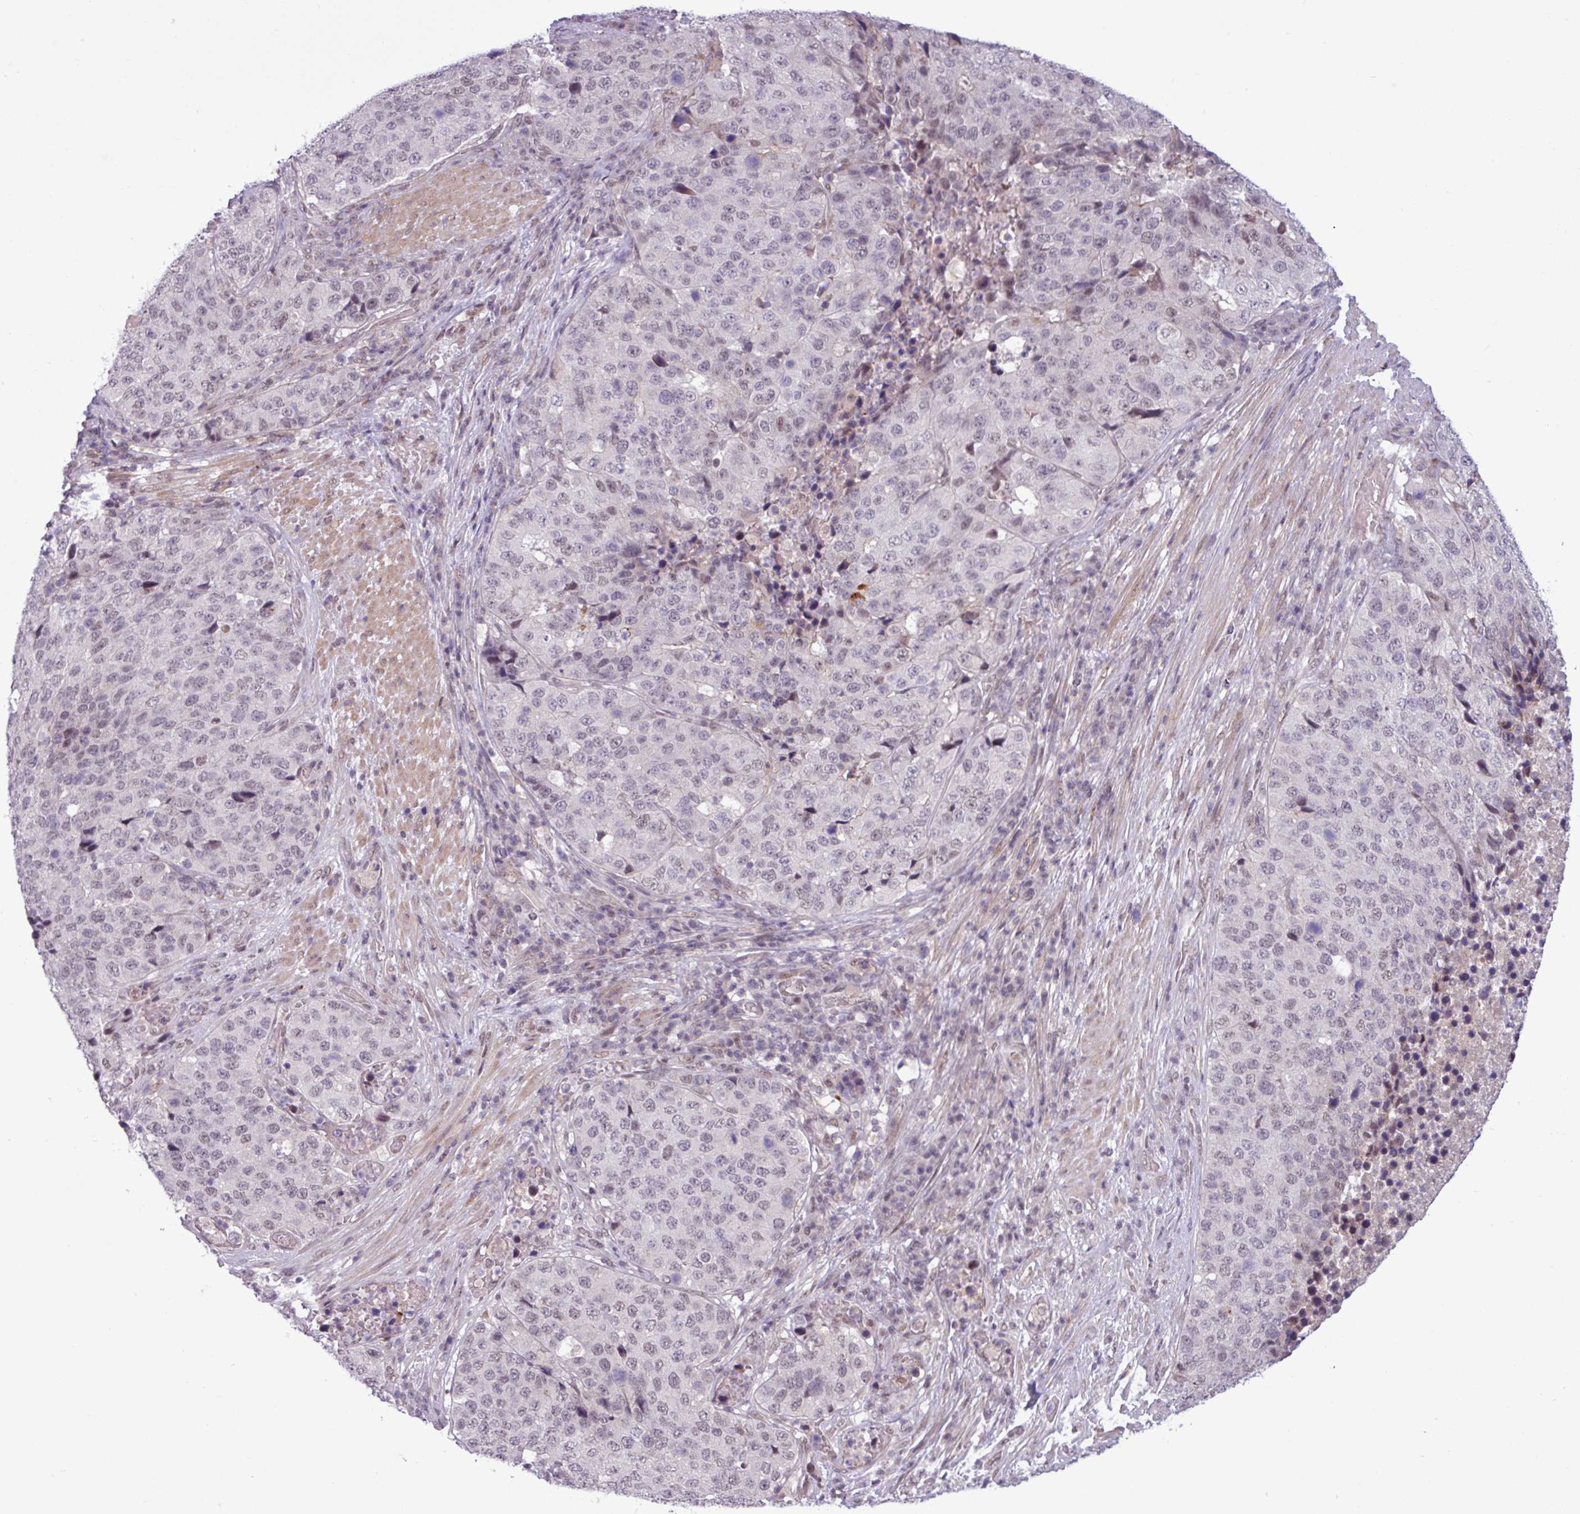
{"staining": {"intensity": "weak", "quantity": "<25%", "location": "nuclear"}, "tissue": "stomach cancer", "cell_type": "Tumor cells", "image_type": "cancer", "snomed": [{"axis": "morphology", "description": "Adenocarcinoma, NOS"}, {"axis": "topography", "description": "Stomach"}], "caption": "An immunohistochemistry image of stomach cancer is shown. There is no staining in tumor cells of stomach cancer.", "gene": "NOTCH2", "patient": {"sex": "male", "age": 71}}